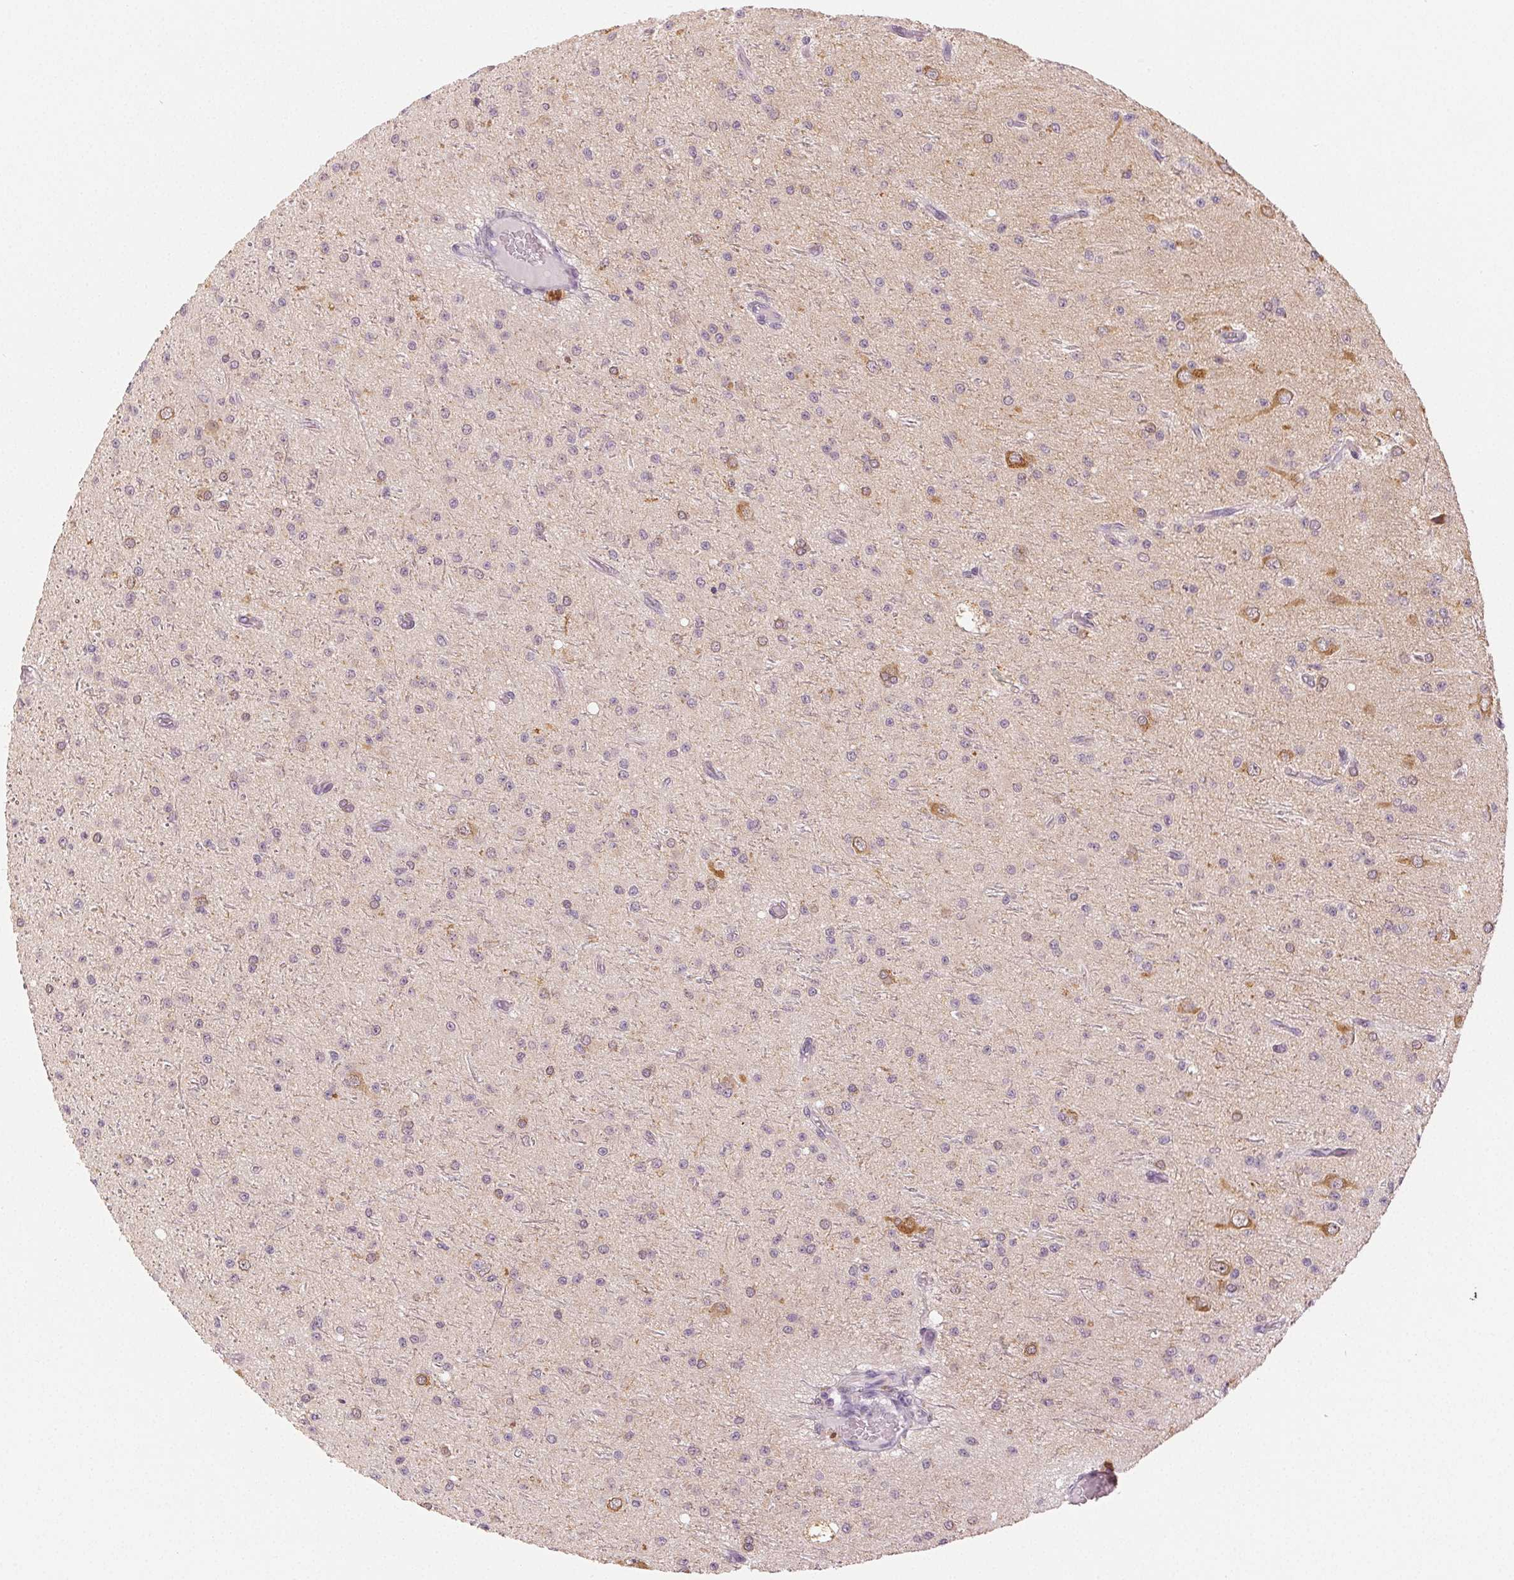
{"staining": {"intensity": "weak", "quantity": "<25%", "location": "cytoplasmic/membranous"}, "tissue": "glioma", "cell_type": "Tumor cells", "image_type": "cancer", "snomed": [{"axis": "morphology", "description": "Glioma, malignant, Low grade"}, {"axis": "topography", "description": "Brain"}], "caption": "A high-resolution photomicrograph shows immunohistochemistry (IHC) staining of glioma, which displays no significant staining in tumor cells.", "gene": "MAP1LC3A", "patient": {"sex": "male", "age": 27}}